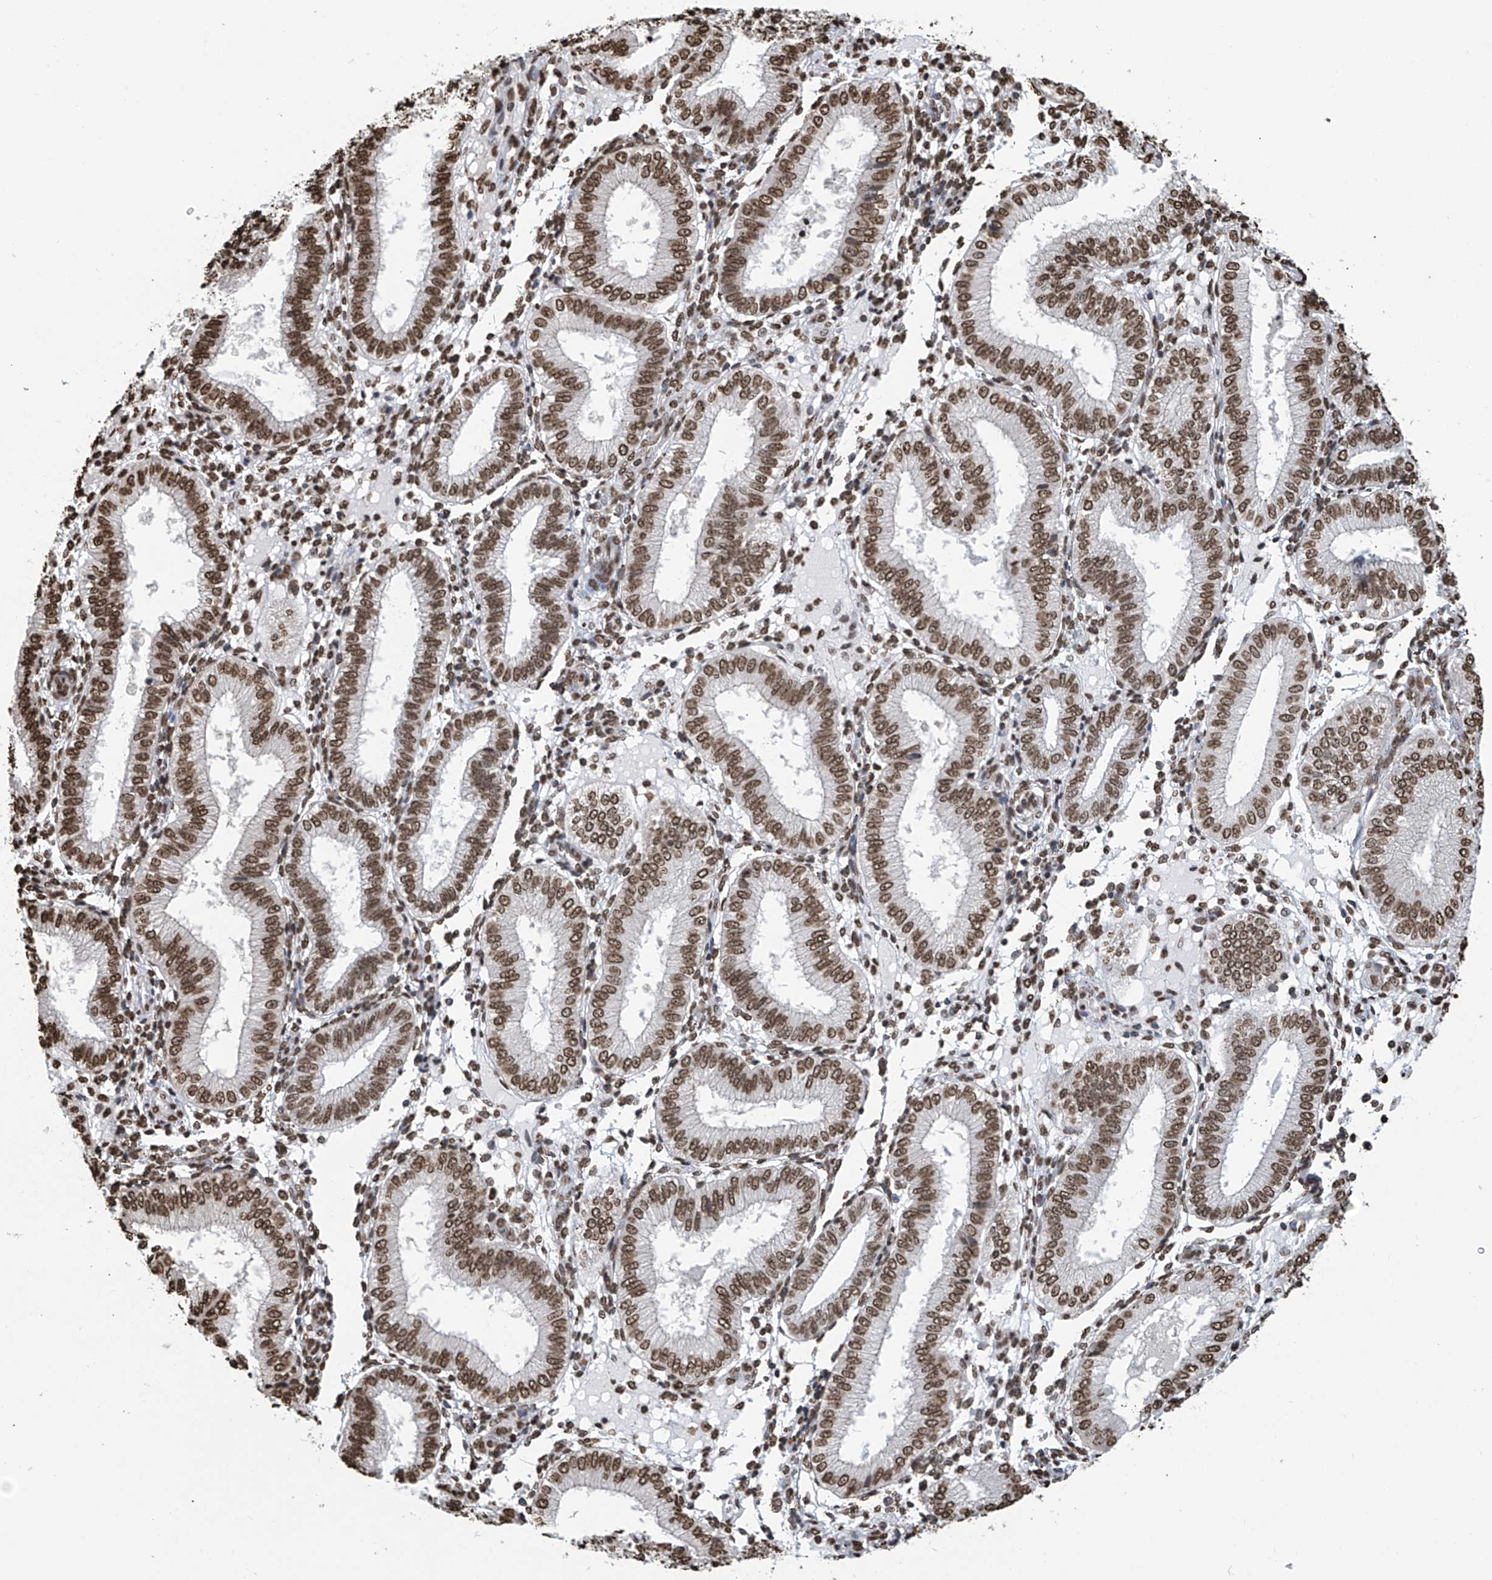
{"staining": {"intensity": "moderate", "quantity": ">75%", "location": "nuclear"}, "tissue": "endometrium", "cell_type": "Cells in endometrial stroma", "image_type": "normal", "snomed": [{"axis": "morphology", "description": "Normal tissue, NOS"}, {"axis": "topography", "description": "Endometrium"}], "caption": "Immunohistochemistry (IHC) photomicrograph of normal human endometrium stained for a protein (brown), which demonstrates medium levels of moderate nuclear staining in approximately >75% of cells in endometrial stroma.", "gene": "DPPA2", "patient": {"sex": "female", "age": 39}}